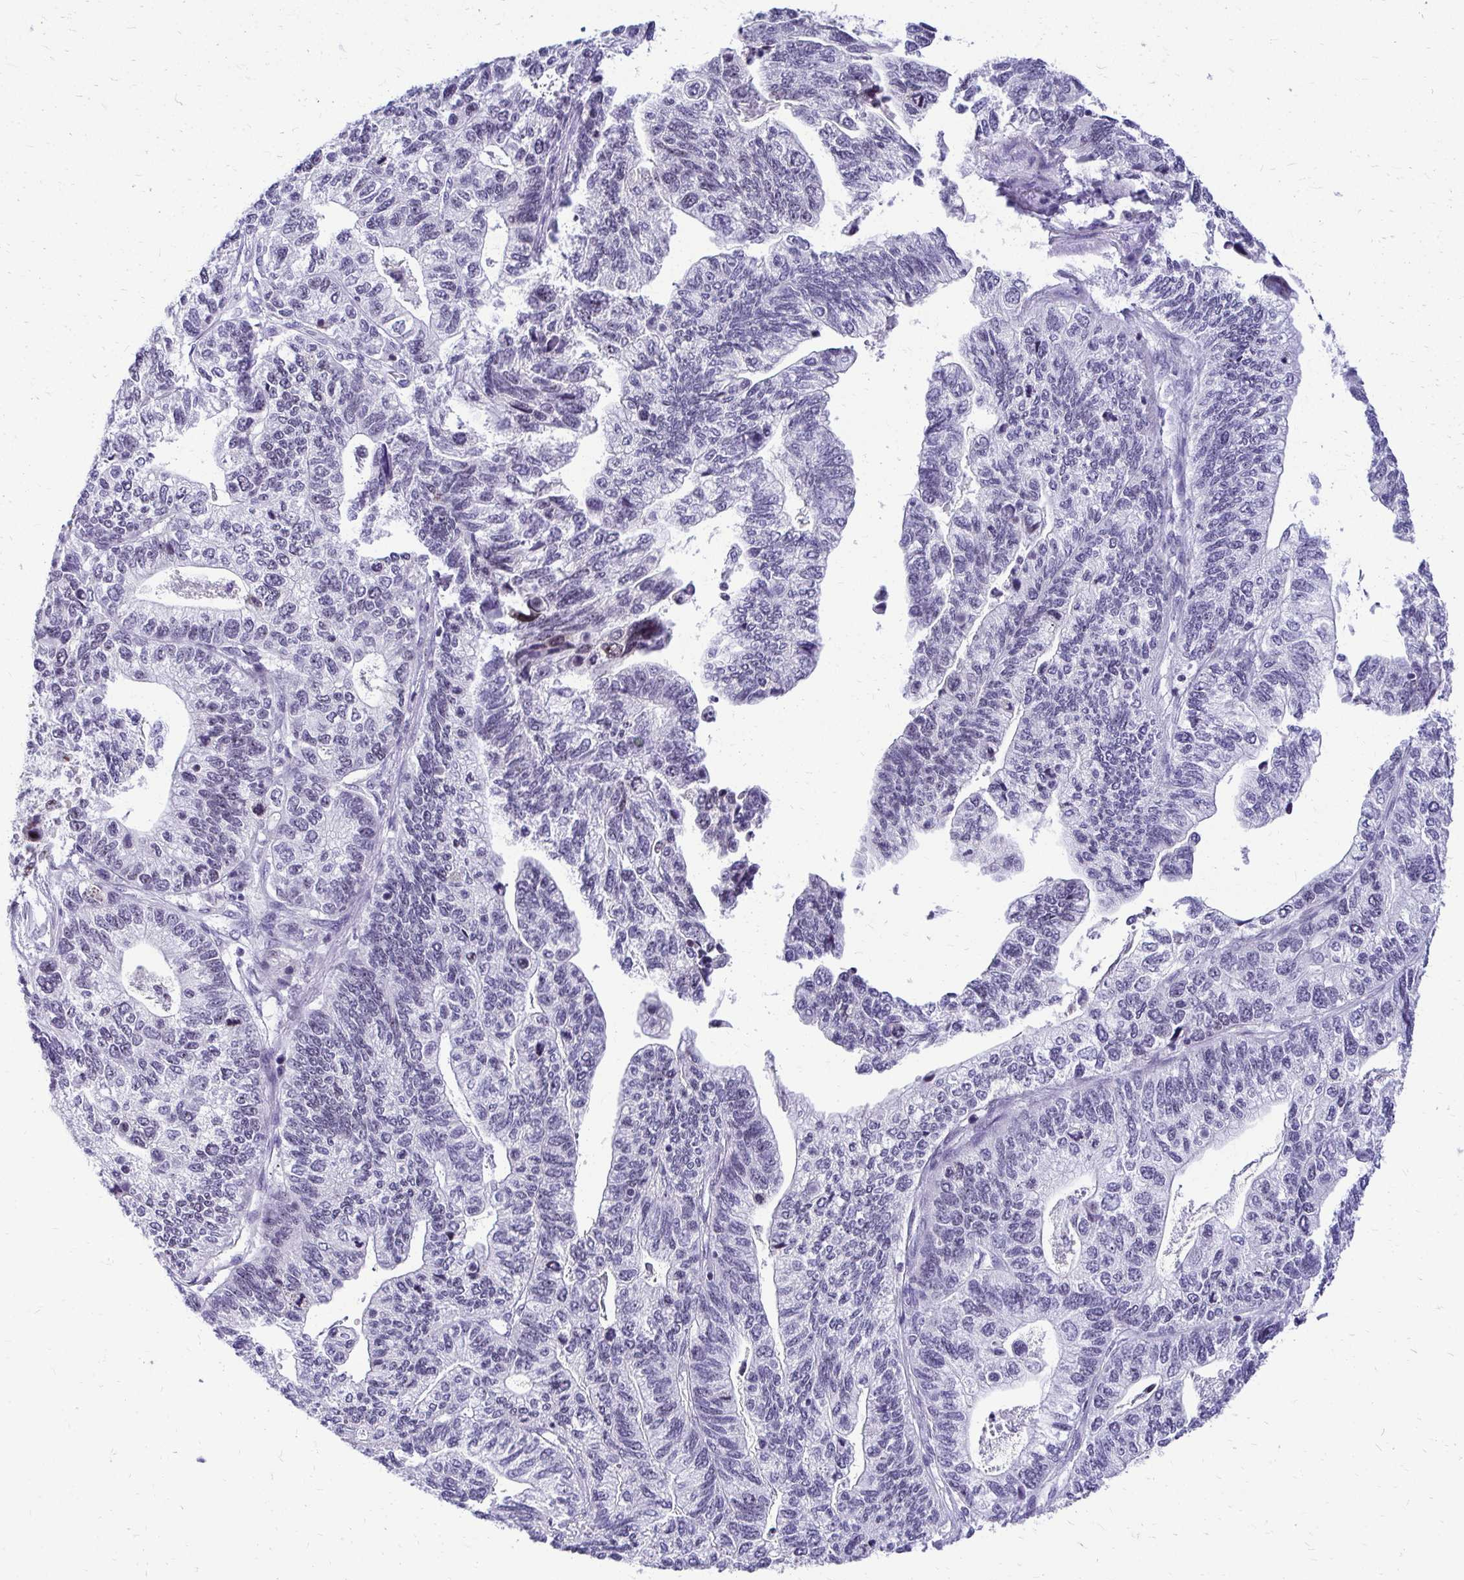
{"staining": {"intensity": "negative", "quantity": "none", "location": "none"}, "tissue": "stomach cancer", "cell_type": "Tumor cells", "image_type": "cancer", "snomed": [{"axis": "morphology", "description": "Adenocarcinoma, NOS"}, {"axis": "topography", "description": "Stomach, upper"}], "caption": "A micrograph of adenocarcinoma (stomach) stained for a protein exhibits no brown staining in tumor cells.", "gene": "NIFK", "patient": {"sex": "female", "age": 67}}